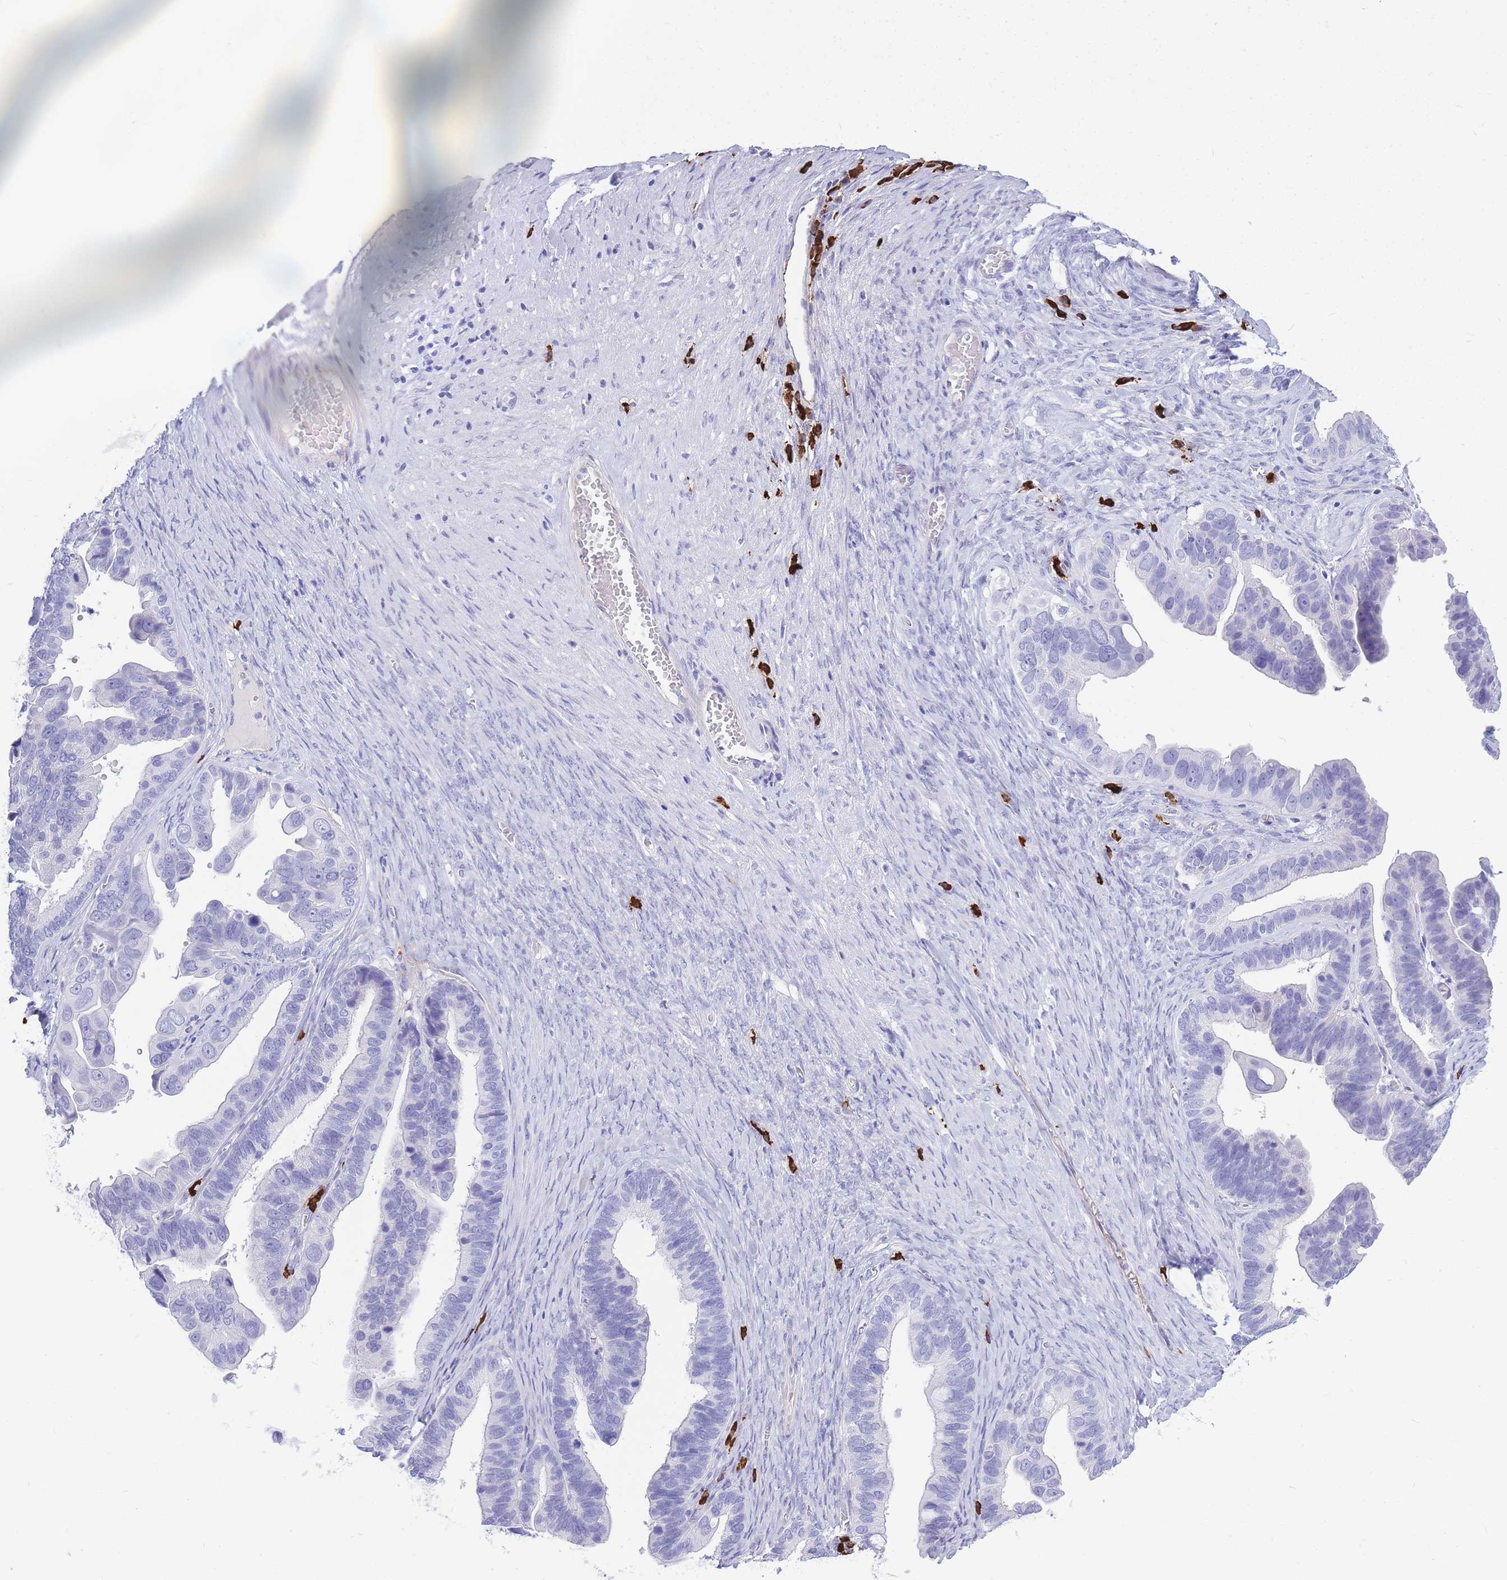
{"staining": {"intensity": "negative", "quantity": "none", "location": "none"}, "tissue": "ovarian cancer", "cell_type": "Tumor cells", "image_type": "cancer", "snomed": [{"axis": "morphology", "description": "Cystadenocarcinoma, serous, NOS"}, {"axis": "topography", "description": "Ovary"}], "caption": "The IHC histopathology image has no significant expression in tumor cells of serous cystadenocarcinoma (ovarian) tissue.", "gene": "ZFP62", "patient": {"sex": "female", "age": 56}}